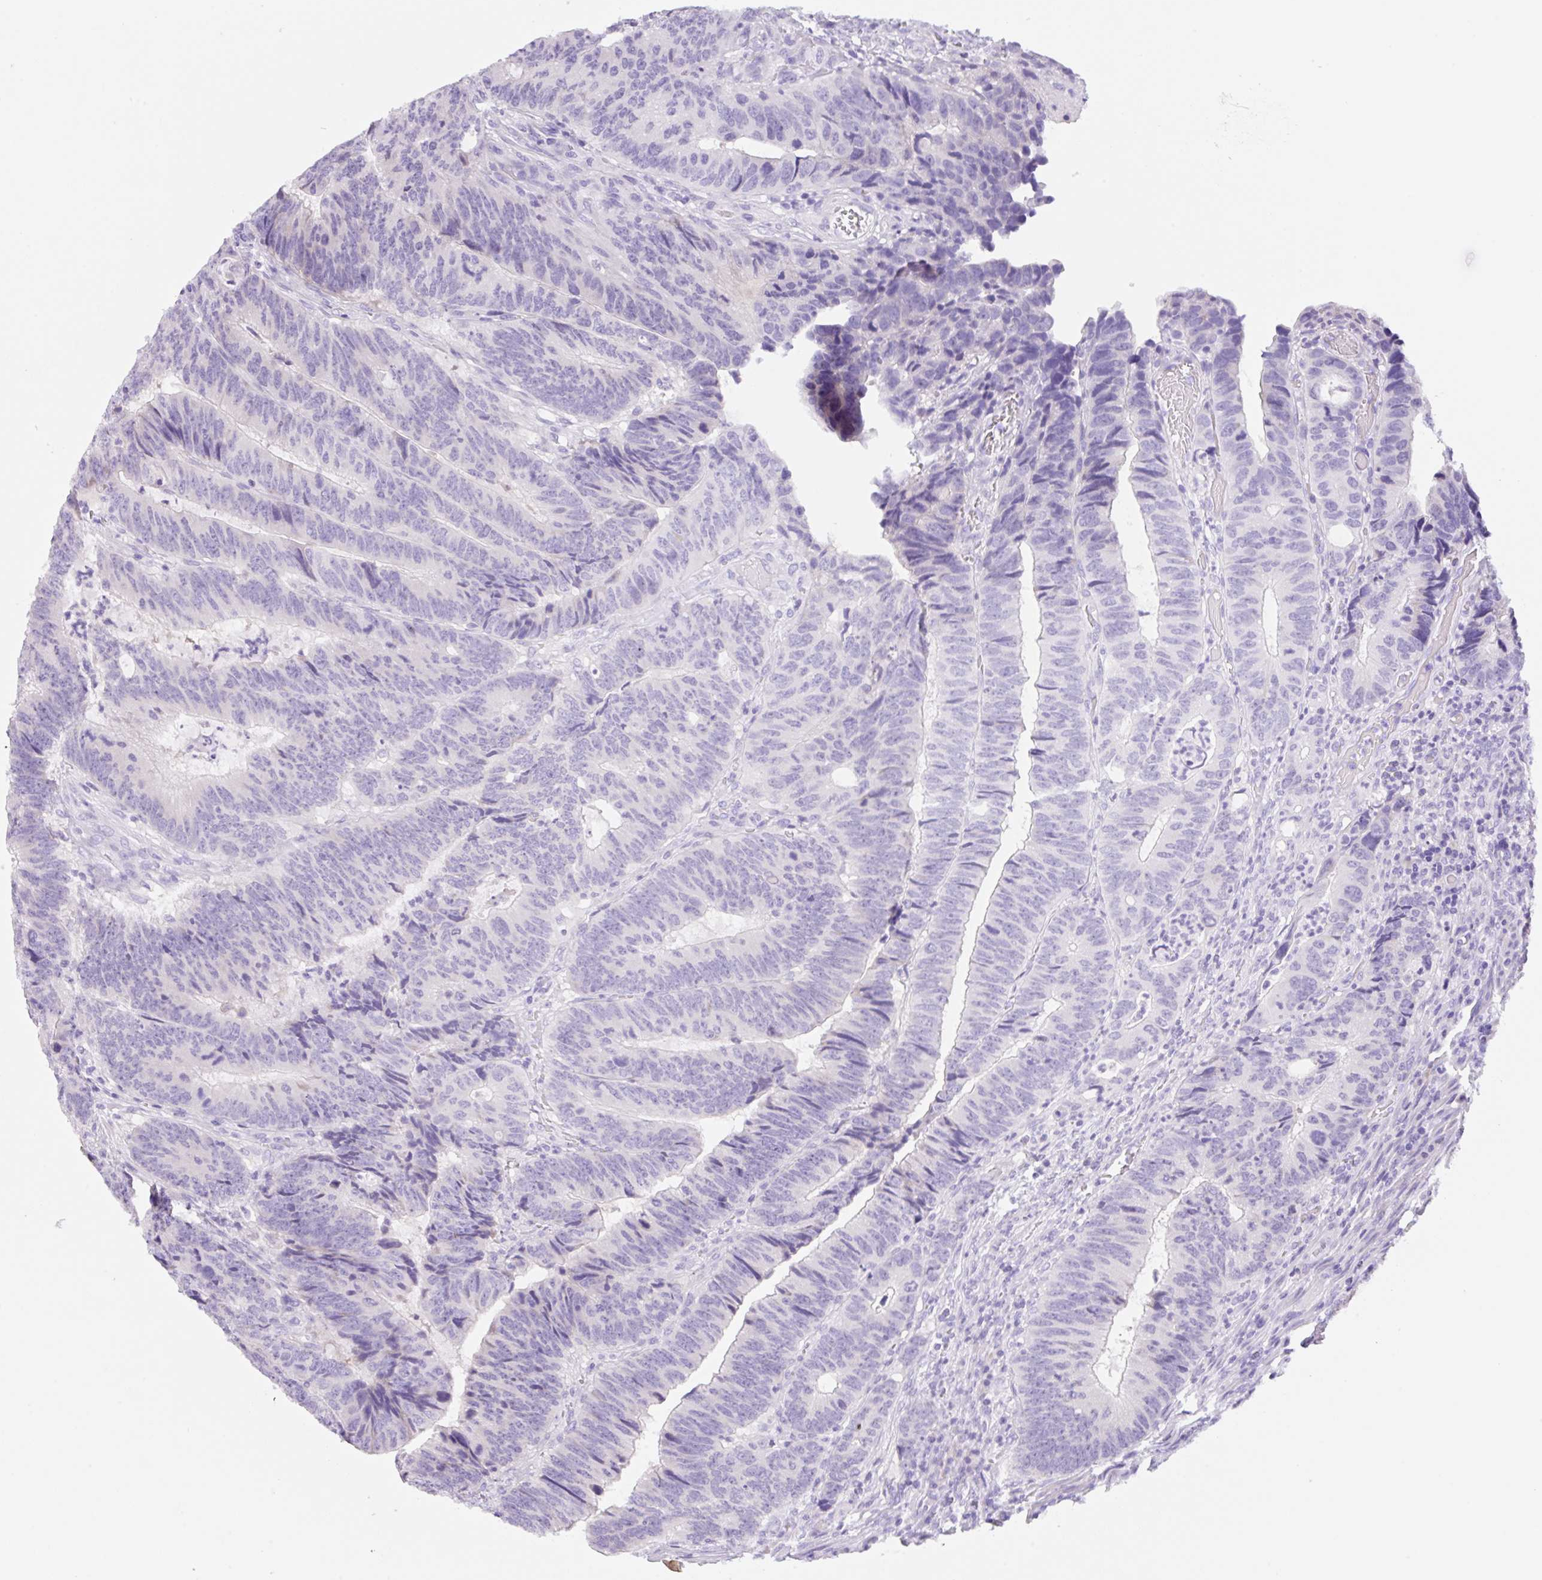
{"staining": {"intensity": "negative", "quantity": "none", "location": "none"}, "tissue": "colorectal cancer", "cell_type": "Tumor cells", "image_type": "cancer", "snomed": [{"axis": "morphology", "description": "Adenocarcinoma, NOS"}, {"axis": "topography", "description": "Colon"}], "caption": "Tumor cells show no significant expression in colorectal cancer (adenocarcinoma). (Stains: DAB immunohistochemistry (IHC) with hematoxylin counter stain, Microscopy: brightfield microscopy at high magnification).", "gene": "KLK8", "patient": {"sex": "male", "age": 62}}